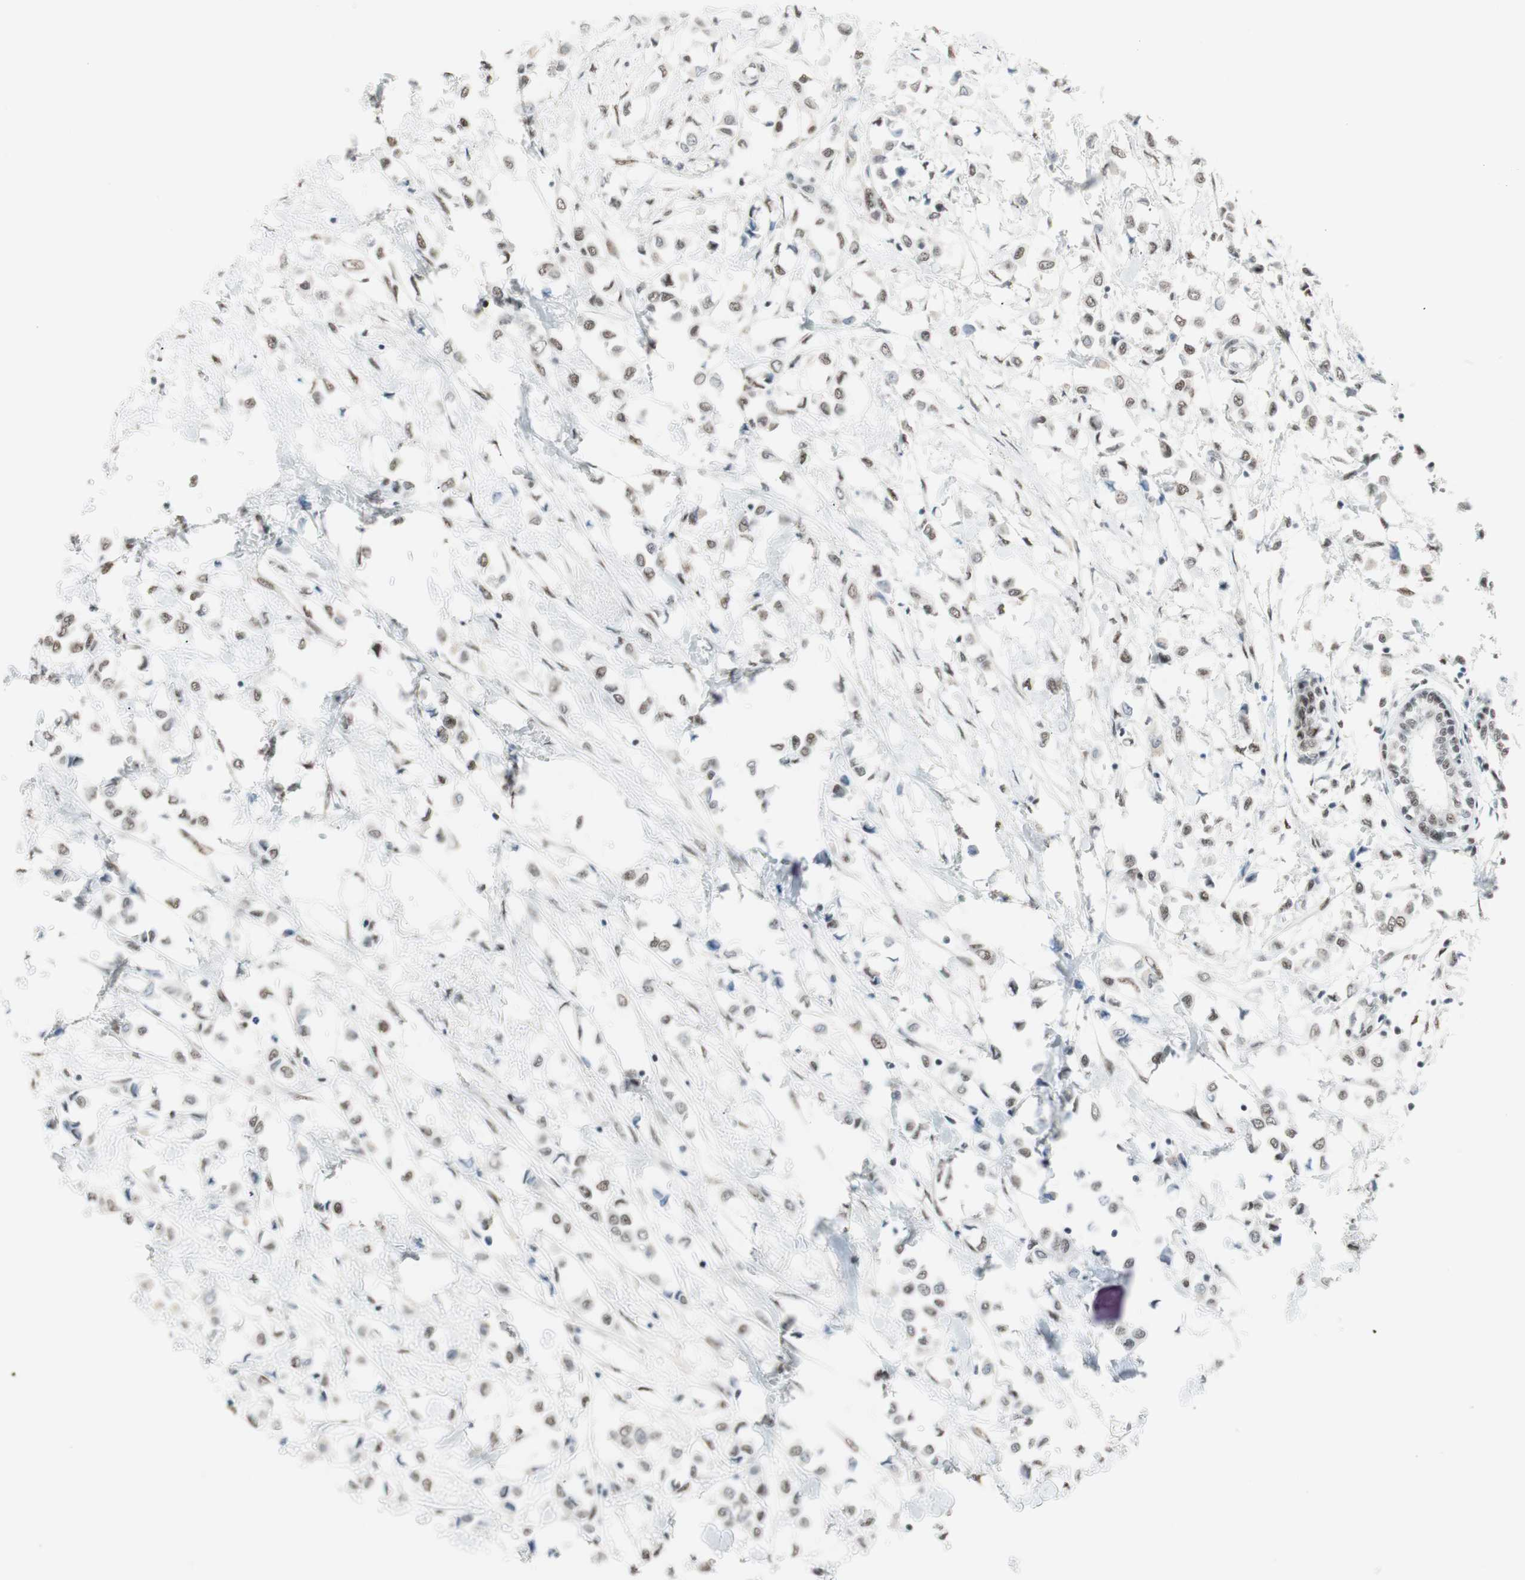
{"staining": {"intensity": "weak", "quantity": ">75%", "location": "nuclear"}, "tissue": "breast cancer", "cell_type": "Tumor cells", "image_type": "cancer", "snomed": [{"axis": "morphology", "description": "Lobular carcinoma"}, {"axis": "topography", "description": "Breast"}], "caption": "Tumor cells exhibit weak nuclear positivity in approximately >75% of cells in breast cancer.", "gene": "HEXIM1", "patient": {"sex": "female", "age": 51}}